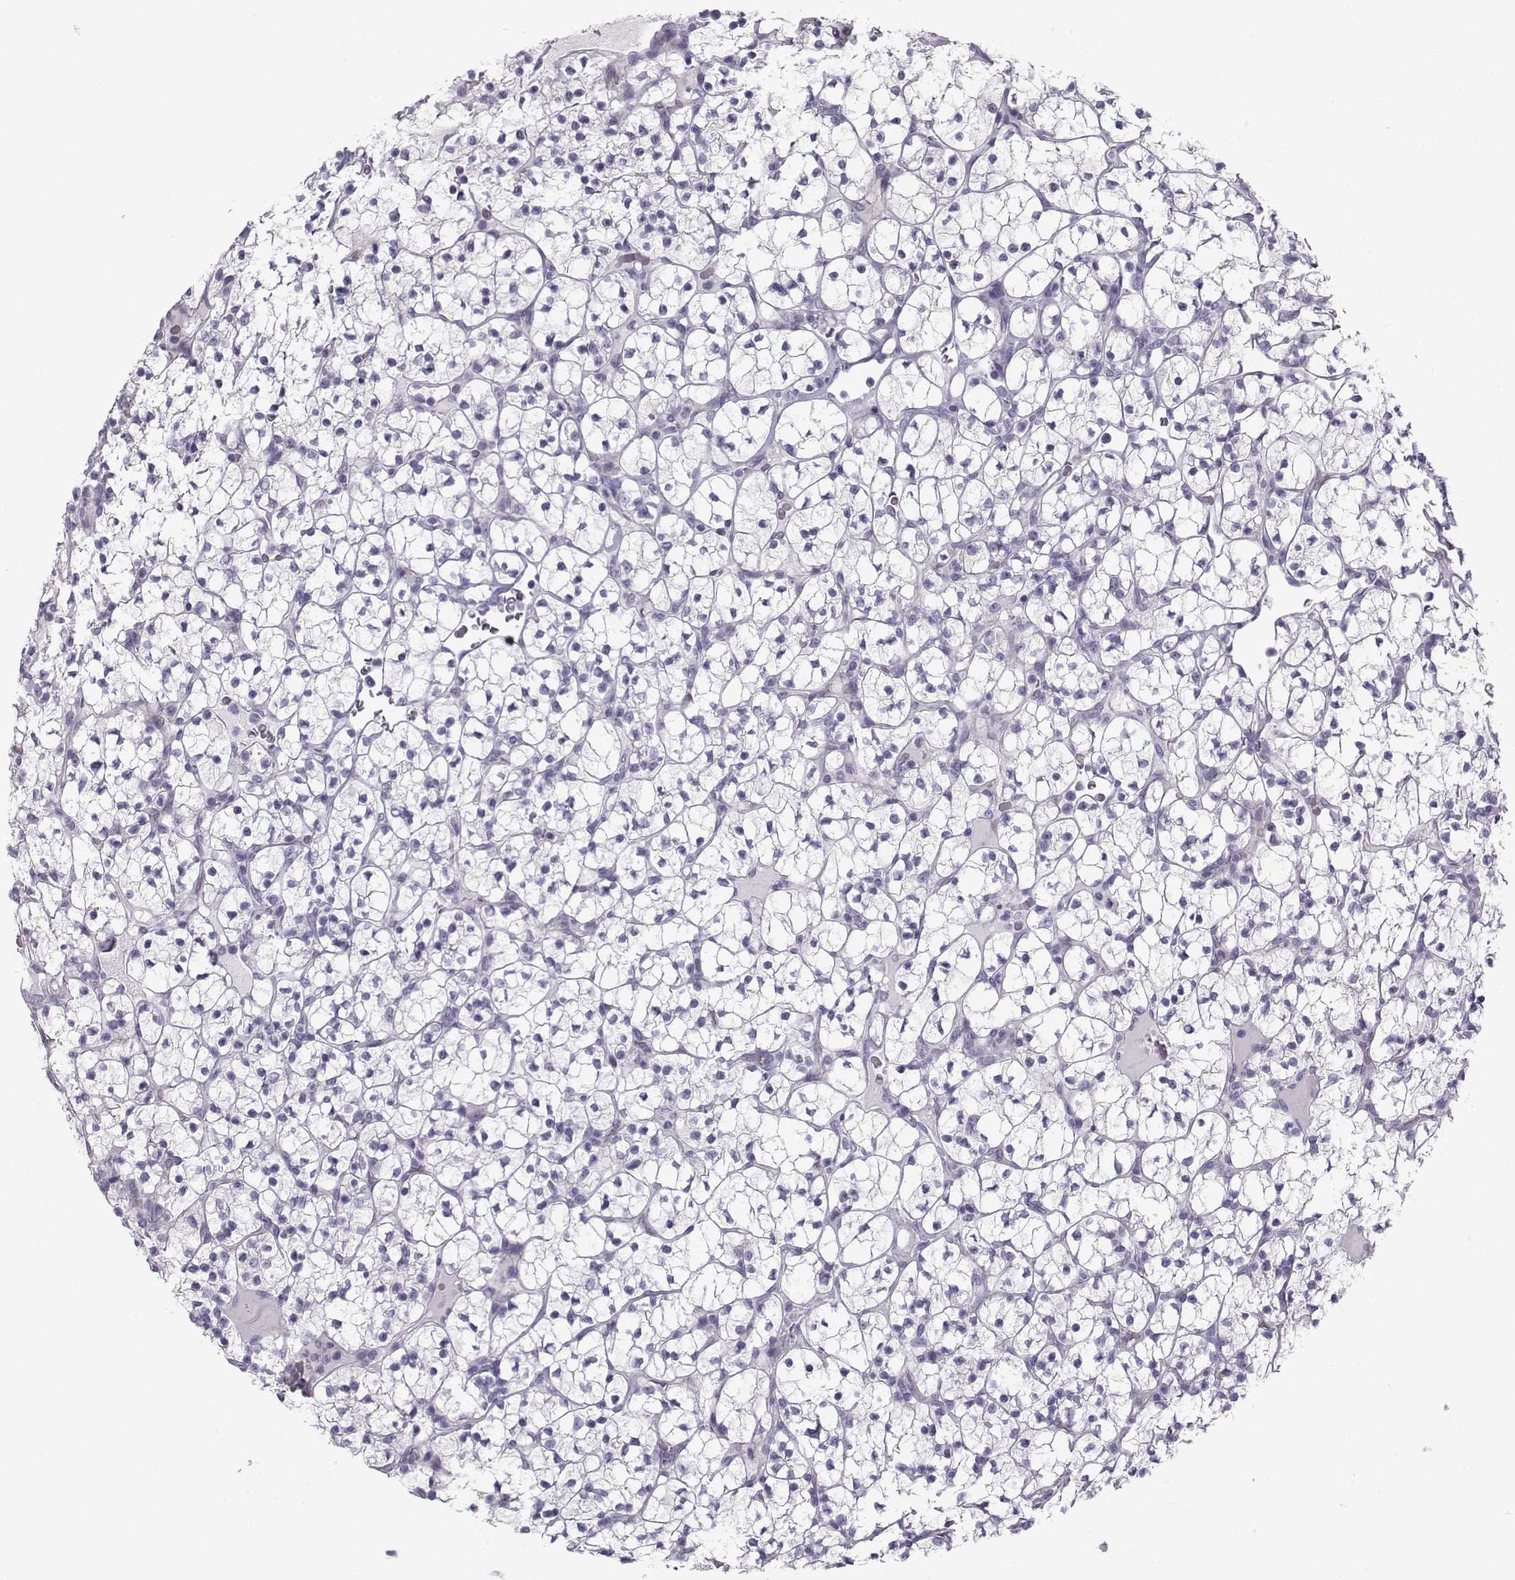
{"staining": {"intensity": "negative", "quantity": "none", "location": "none"}, "tissue": "renal cancer", "cell_type": "Tumor cells", "image_type": "cancer", "snomed": [{"axis": "morphology", "description": "Adenocarcinoma, NOS"}, {"axis": "topography", "description": "Kidney"}], "caption": "Photomicrograph shows no protein expression in tumor cells of renal cancer (adenocarcinoma) tissue. Brightfield microscopy of IHC stained with DAB (3,3'-diaminobenzidine) (brown) and hematoxylin (blue), captured at high magnification.", "gene": "DMRT3", "patient": {"sex": "female", "age": 89}}